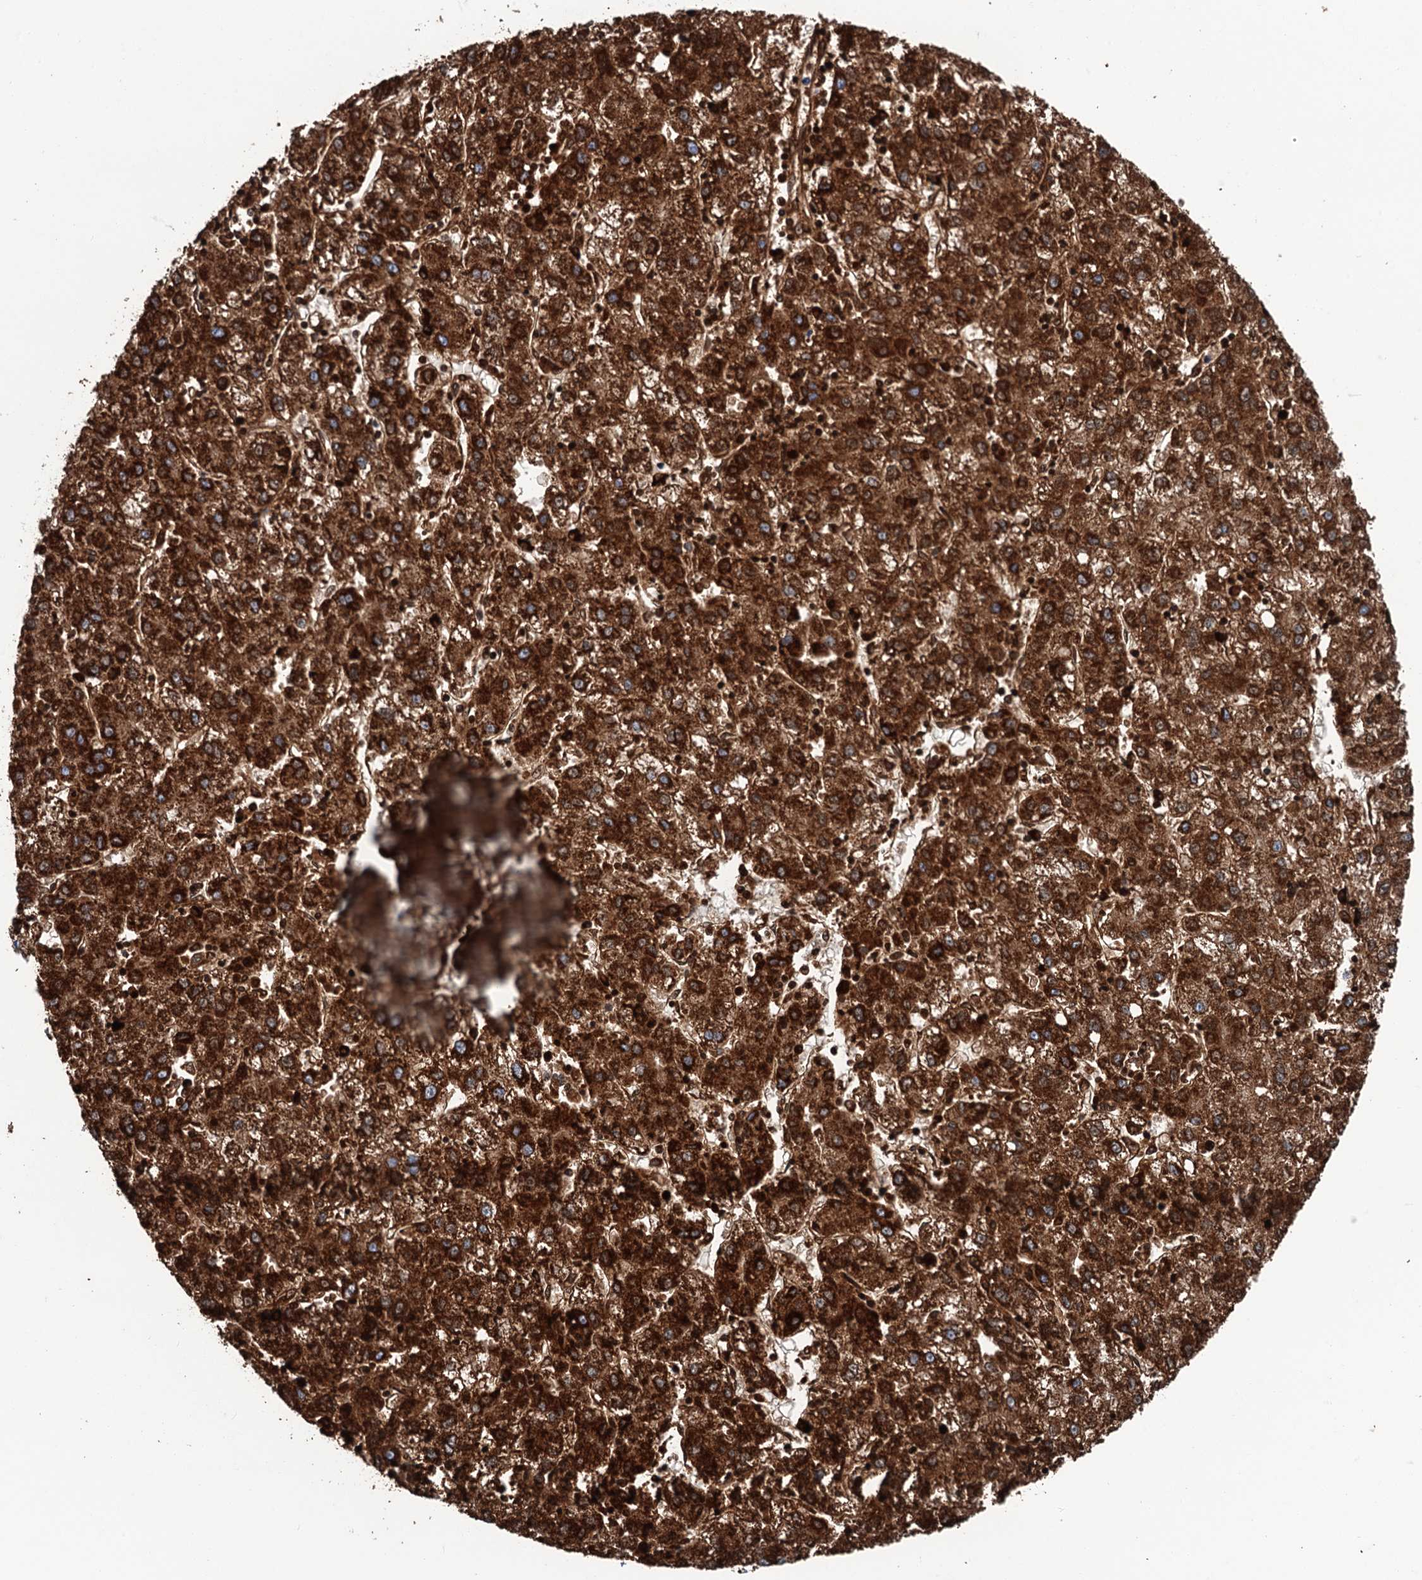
{"staining": {"intensity": "strong", "quantity": ">75%", "location": "cytoplasmic/membranous"}, "tissue": "liver cancer", "cell_type": "Tumor cells", "image_type": "cancer", "snomed": [{"axis": "morphology", "description": "Carcinoma, Hepatocellular, NOS"}, {"axis": "topography", "description": "Liver"}], "caption": "Immunohistochemical staining of hepatocellular carcinoma (liver) demonstrates high levels of strong cytoplasmic/membranous protein positivity in about >75% of tumor cells.", "gene": "IVD", "patient": {"sex": "male", "age": 72}}